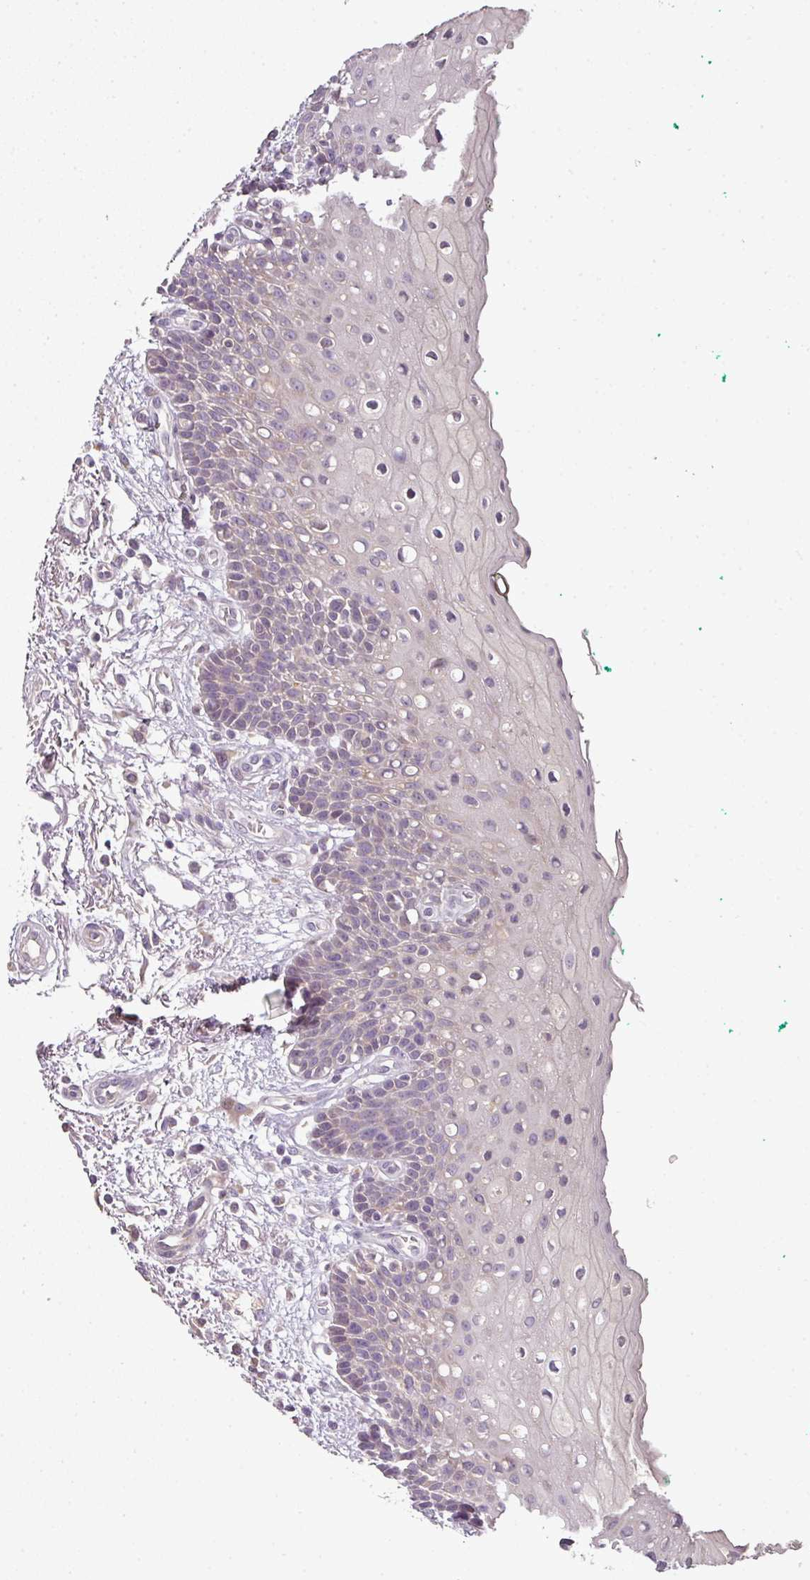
{"staining": {"intensity": "moderate", "quantity": "<25%", "location": "cytoplasmic/membranous"}, "tissue": "oral mucosa", "cell_type": "Squamous epithelial cells", "image_type": "normal", "snomed": [{"axis": "morphology", "description": "Normal tissue, NOS"}, {"axis": "morphology", "description": "Squamous cell carcinoma, NOS"}, {"axis": "topography", "description": "Oral tissue"}, {"axis": "topography", "description": "Tounge, NOS"}, {"axis": "topography", "description": "Head-Neck"}], "caption": "A high-resolution histopathology image shows IHC staining of unremarkable oral mucosa, which demonstrates moderate cytoplasmic/membranous staining in approximately <25% of squamous epithelial cells. (brown staining indicates protein expression, while blue staining denotes nuclei).", "gene": "SPCS3", "patient": {"sex": "male", "age": 79}}